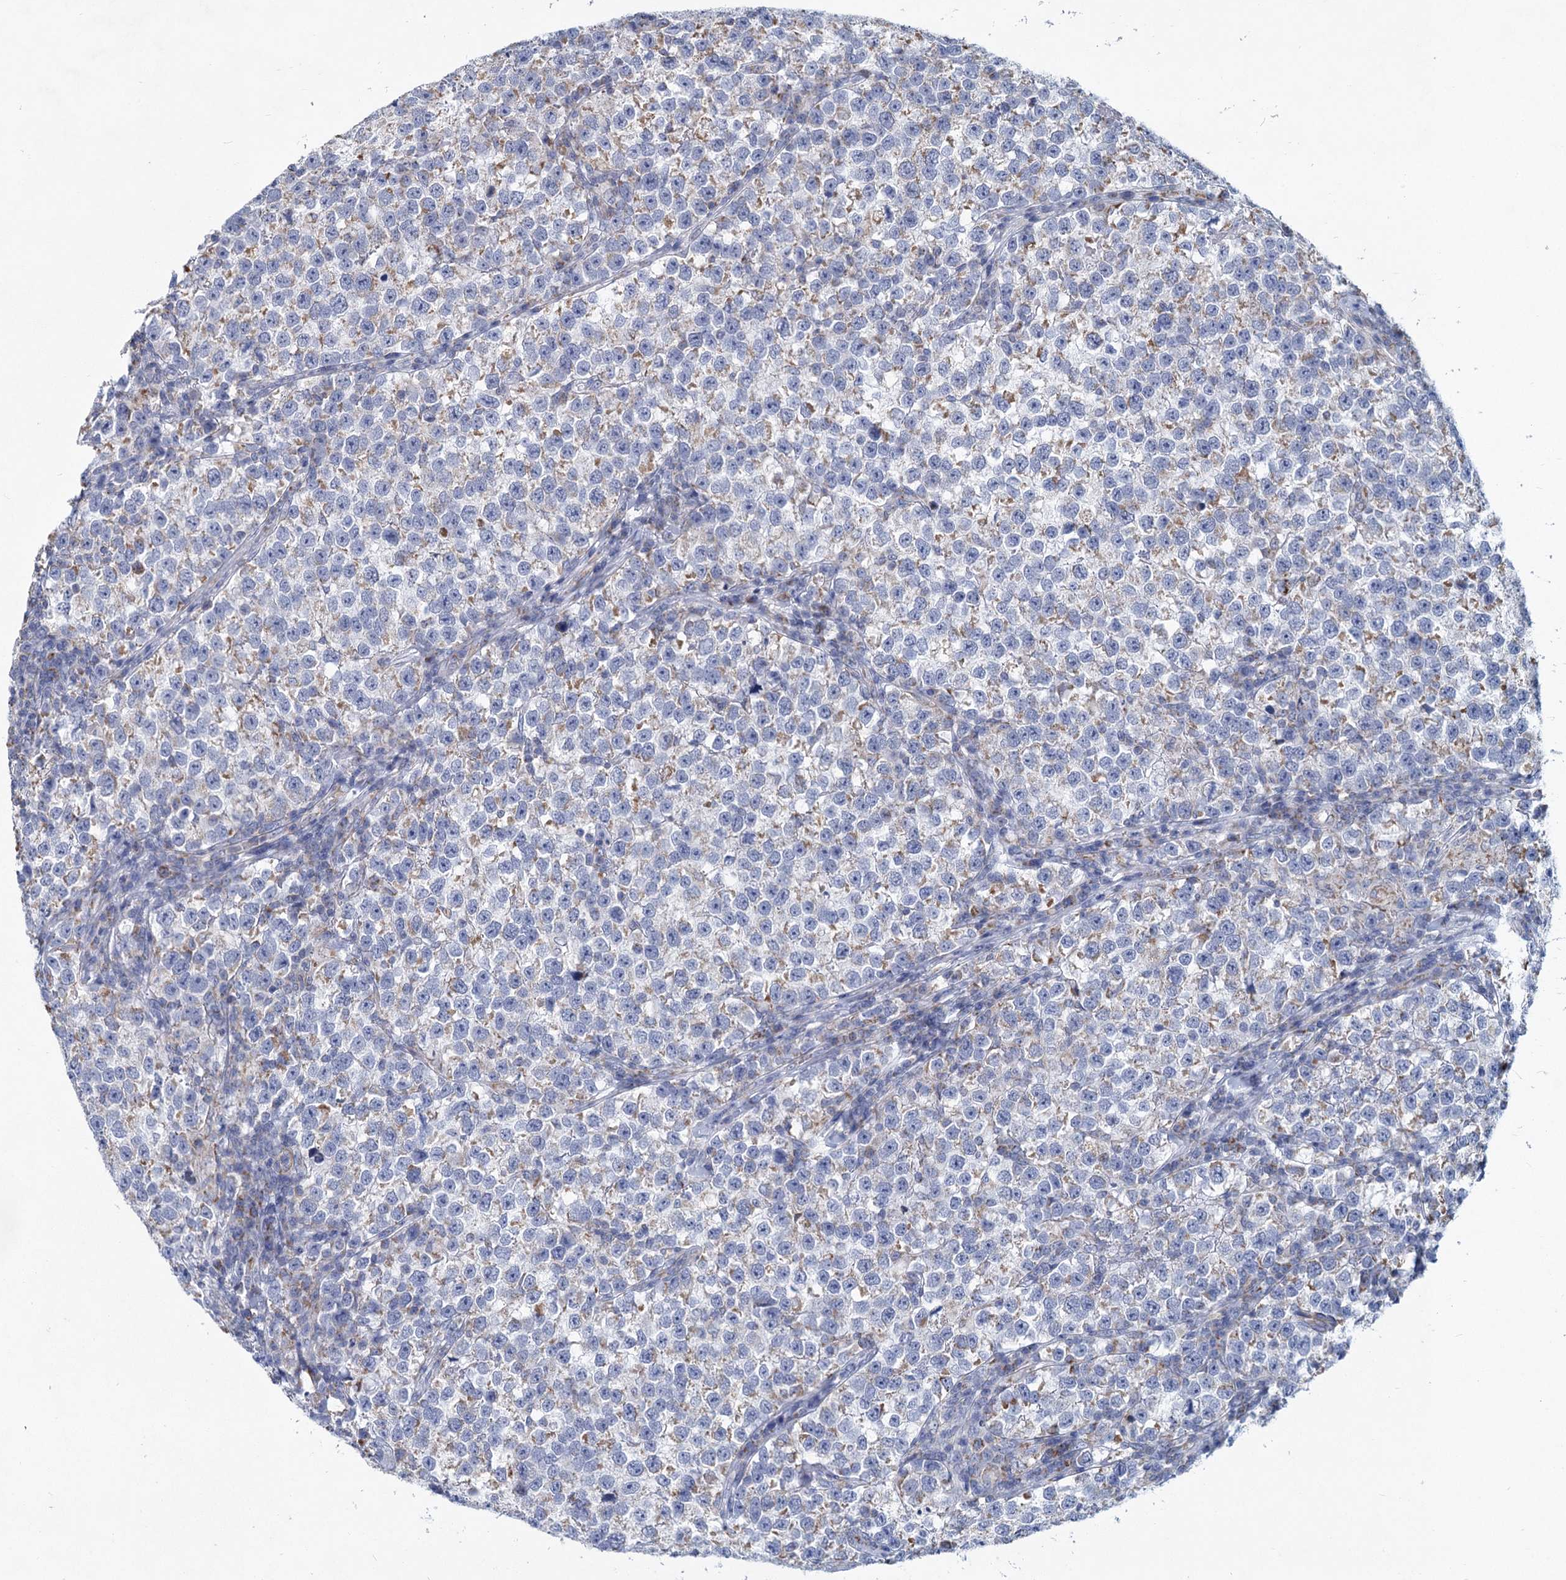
{"staining": {"intensity": "weak", "quantity": "<25%", "location": "cytoplasmic/membranous"}, "tissue": "testis cancer", "cell_type": "Tumor cells", "image_type": "cancer", "snomed": [{"axis": "morphology", "description": "Normal tissue, NOS"}, {"axis": "morphology", "description": "Seminoma, NOS"}, {"axis": "topography", "description": "Testis"}], "caption": "Immunohistochemistry (IHC) of human testis cancer (seminoma) exhibits no positivity in tumor cells.", "gene": "NDUFC2", "patient": {"sex": "male", "age": 43}}